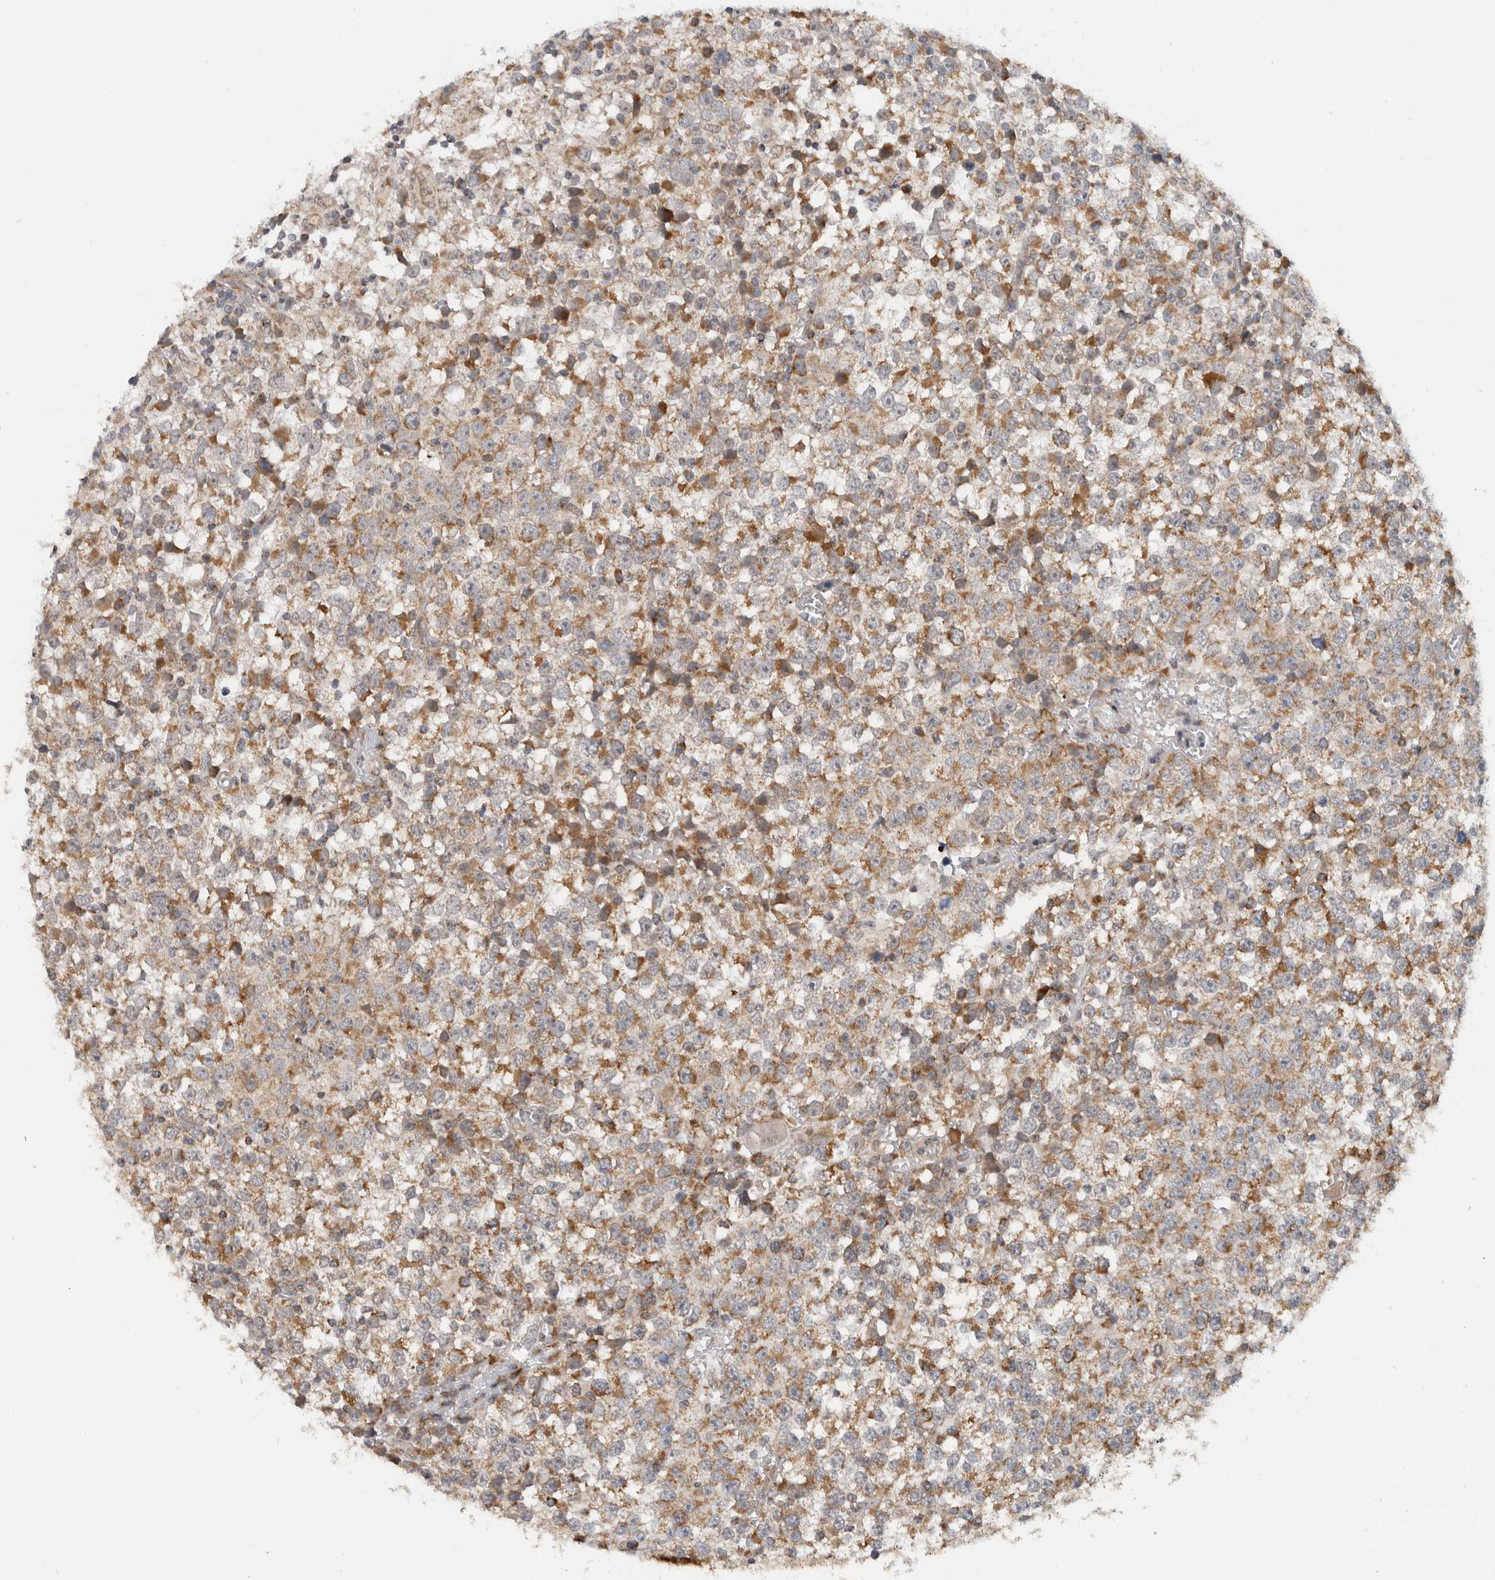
{"staining": {"intensity": "moderate", "quantity": ">75%", "location": "cytoplasmic/membranous"}, "tissue": "testis cancer", "cell_type": "Tumor cells", "image_type": "cancer", "snomed": [{"axis": "morphology", "description": "Seminoma, NOS"}, {"axis": "topography", "description": "Testis"}], "caption": "DAB (3,3'-diaminobenzidine) immunohistochemical staining of human seminoma (testis) shows moderate cytoplasmic/membranous protein positivity in approximately >75% of tumor cells.", "gene": "CMC2", "patient": {"sex": "male", "age": 65}}